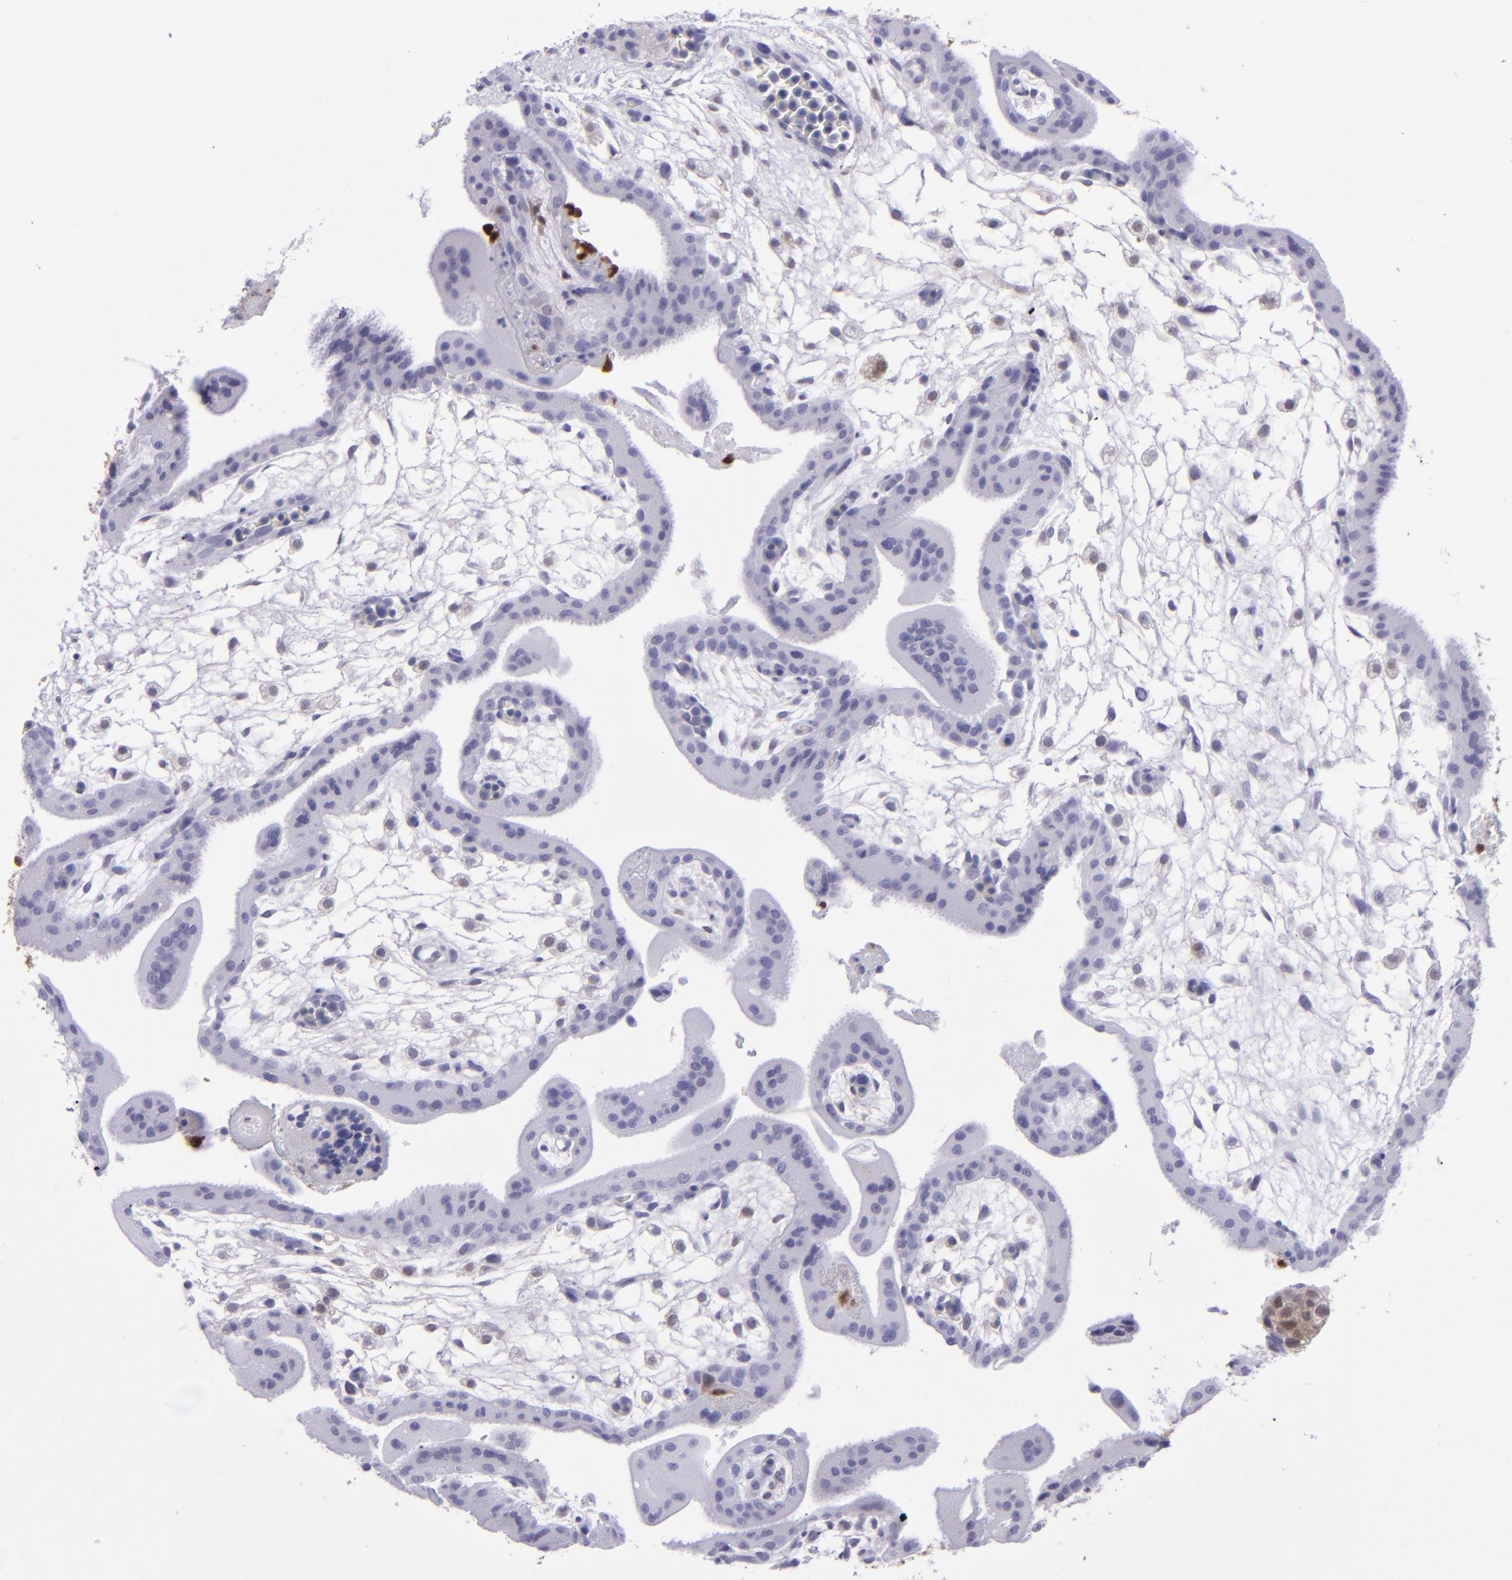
{"staining": {"intensity": "negative", "quantity": "none", "location": "none"}, "tissue": "placenta", "cell_type": "Decidual cells", "image_type": "normal", "snomed": [{"axis": "morphology", "description": "Normal tissue, NOS"}, {"axis": "topography", "description": "Placenta"}], "caption": "This histopathology image is of benign placenta stained with immunohistochemistry to label a protein in brown with the nuclei are counter-stained blue. There is no staining in decidual cells. (DAB IHC with hematoxylin counter stain).", "gene": "TYMP", "patient": {"sex": "female", "age": 35}}